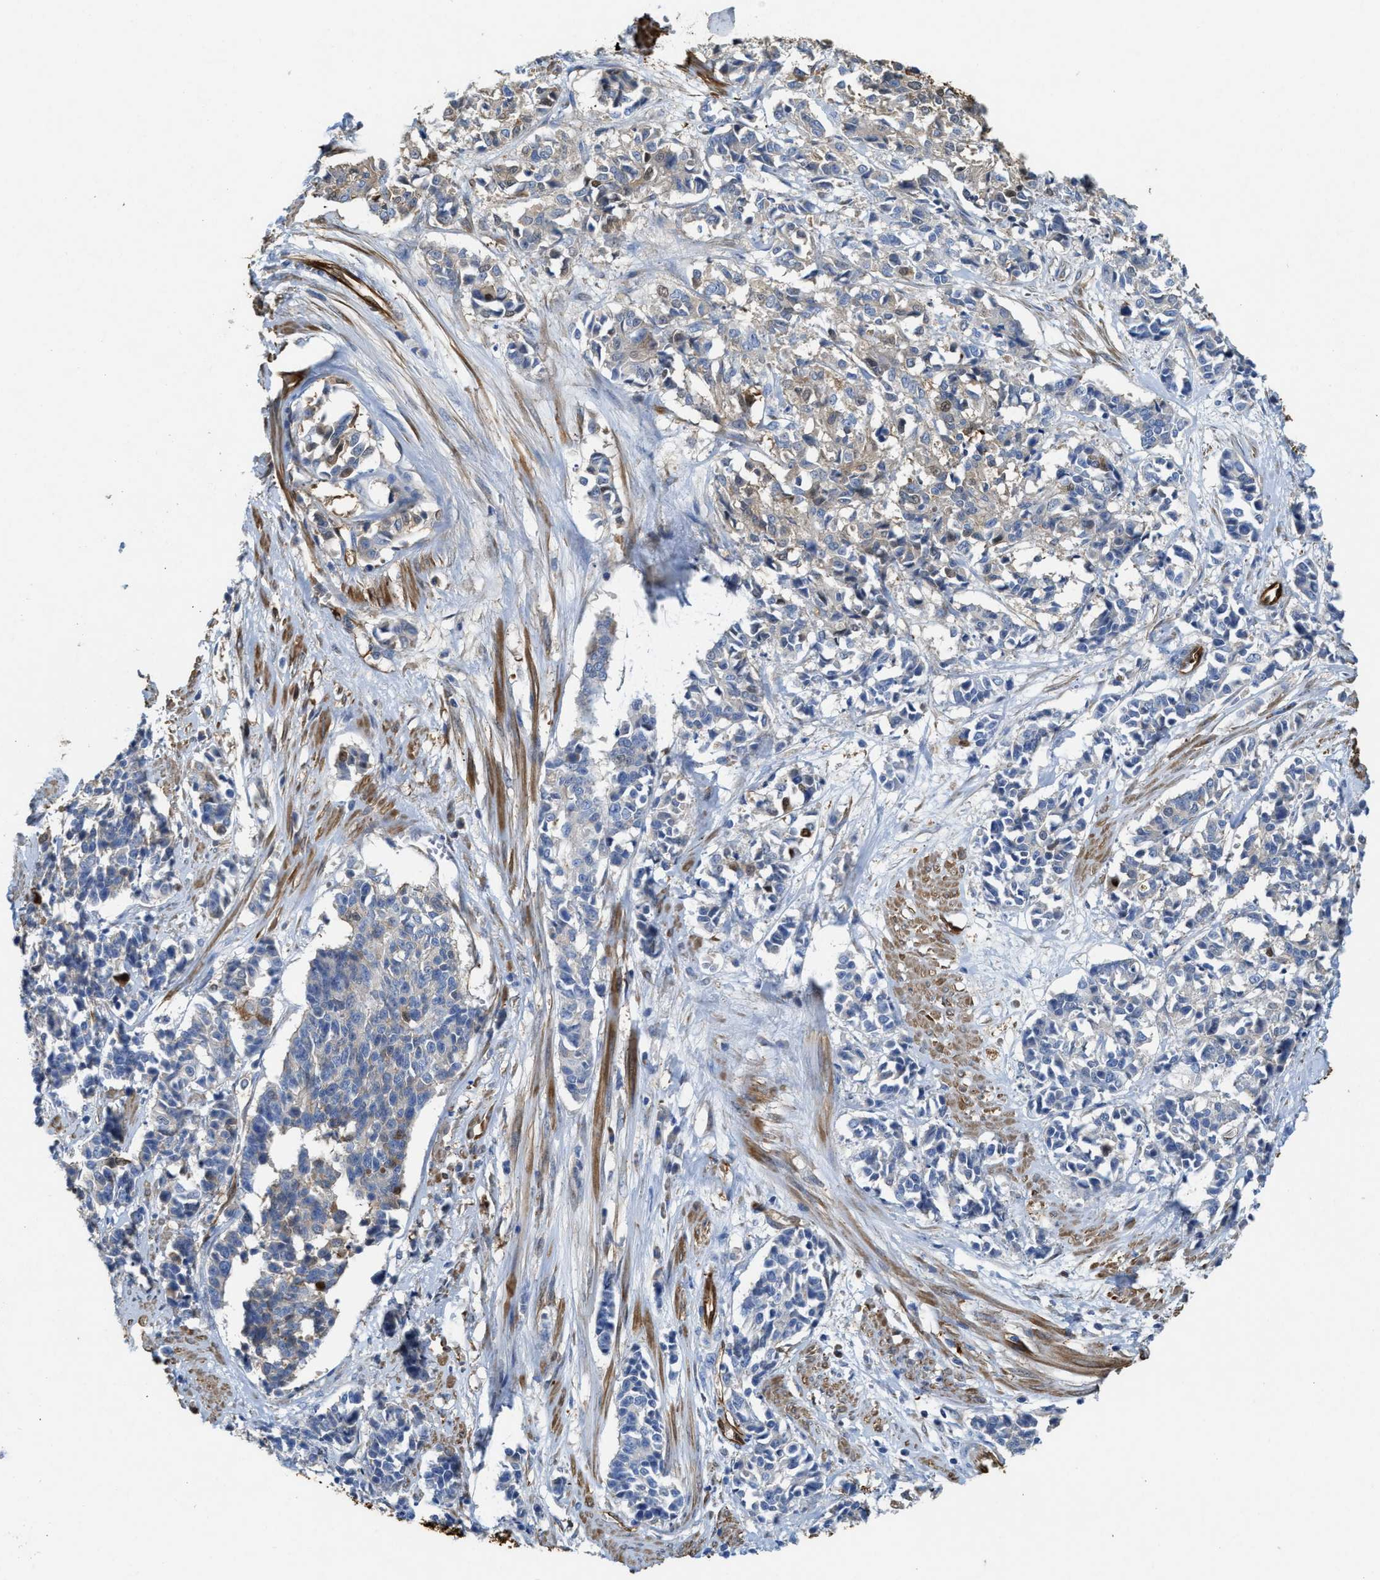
{"staining": {"intensity": "weak", "quantity": "25%-75%", "location": "cytoplasmic/membranous"}, "tissue": "cervical cancer", "cell_type": "Tumor cells", "image_type": "cancer", "snomed": [{"axis": "morphology", "description": "Squamous cell carcinoma, NOS"}, {"axis": "topography", "description": "Cervix"}], "caption": "This micrograph exhibits IHC staining of cervical squamous cell carcinoma, with low weak cytoplasmic/membranous positivity in approximately 25%-75% of tumor cells.", "gene": "ASS1", "patient": {"sex": "female", "age": 35}}